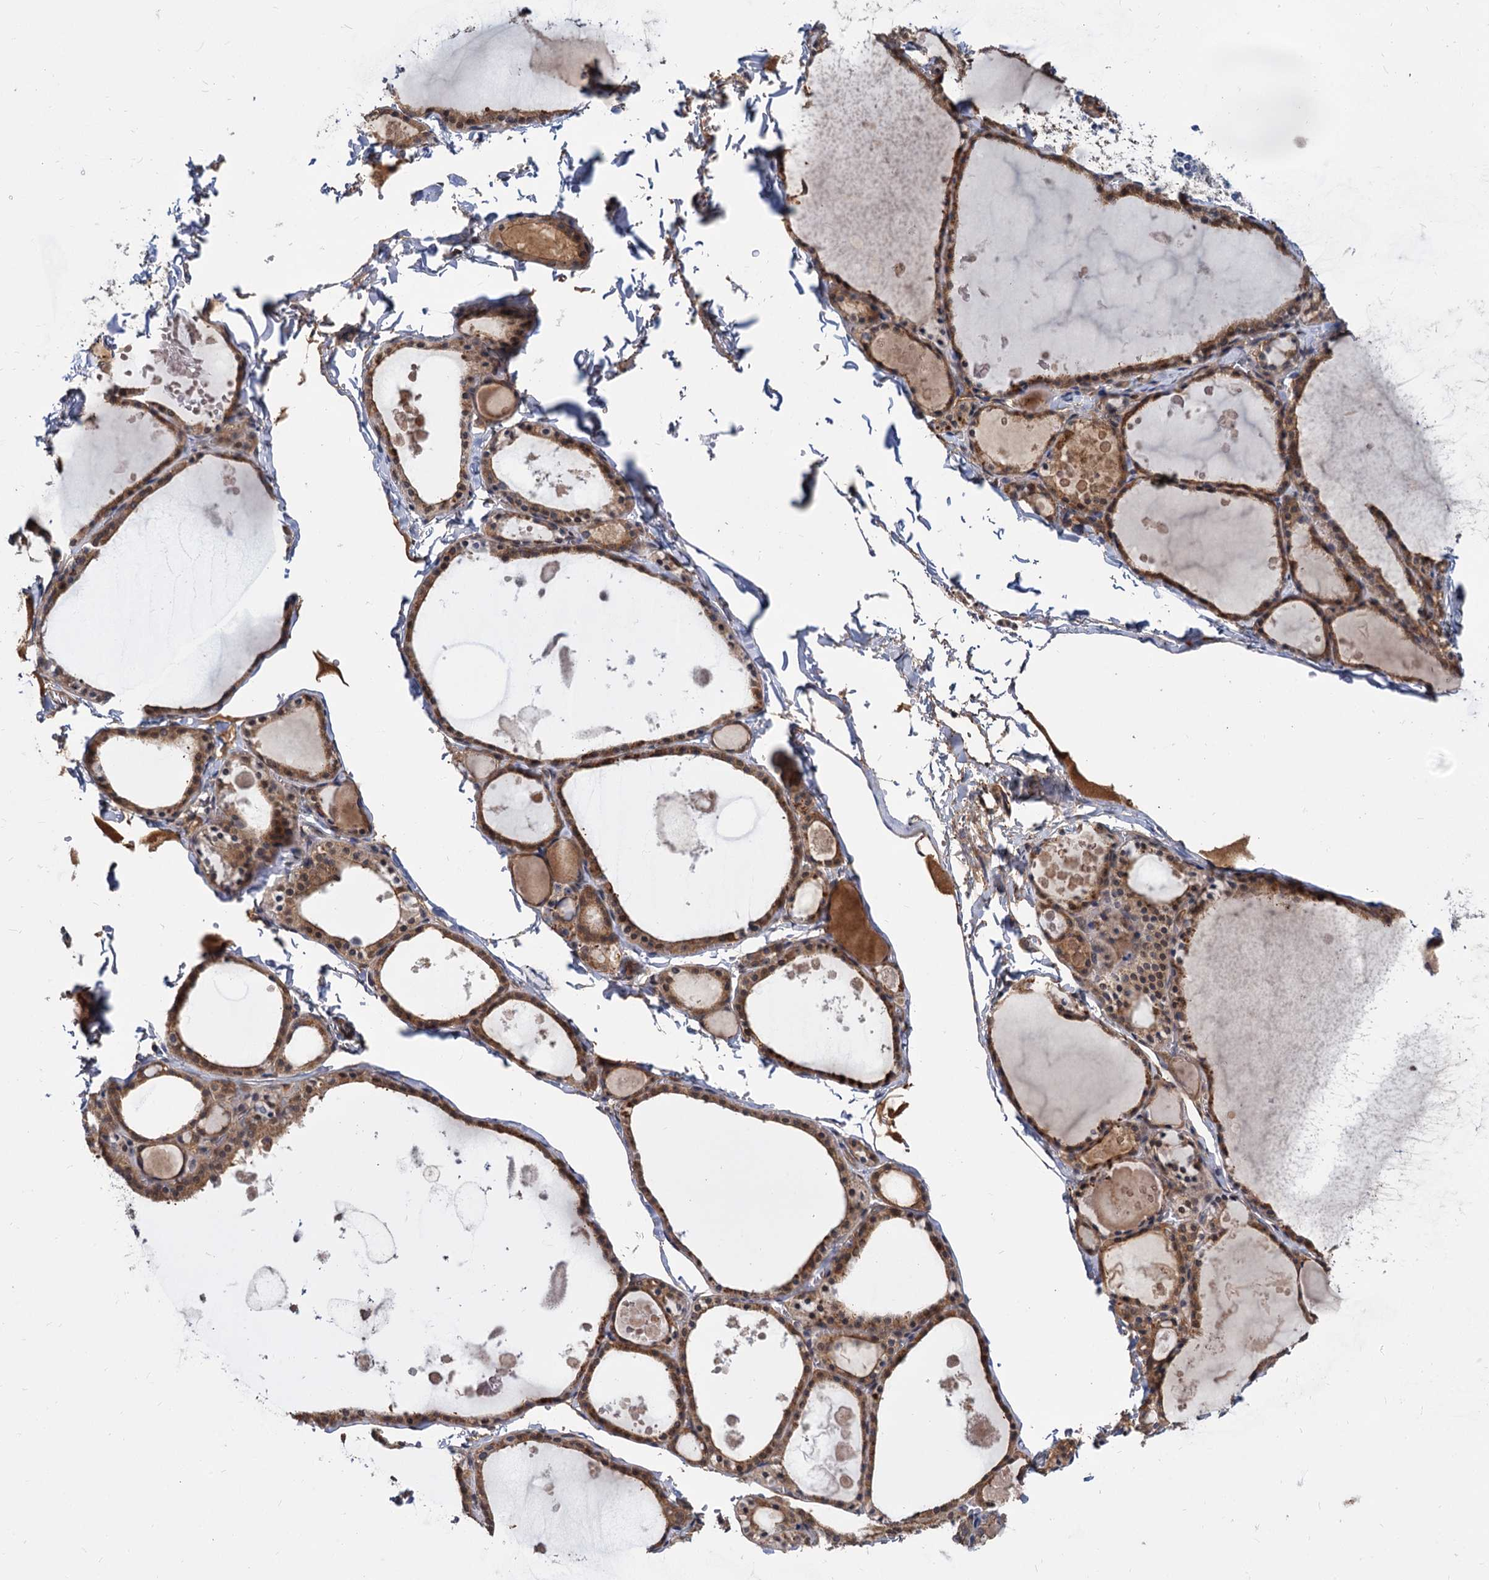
{"staining": {"intensity": "moderate", "quantity": ">75%", "location": "cytoplasmic/membranous,nuclear"}, "tissue": "thyroid gland", "cell_type": "Glandular cells", "image_type": "normal", "snomed": [{"axis": "morphology", "description": "Normal tissue, NOS"}, {"axis": "topography", "description": "Thyroid gland"}], "caption": "Glandular cells demonstrate medium levels of moderate cytoplasmic/membranous,nuclear expression in about >75% of cells in unremarkable thyroid gland.", "gene": "SNX15", "patient": {"sex": "male", "age": 56}}